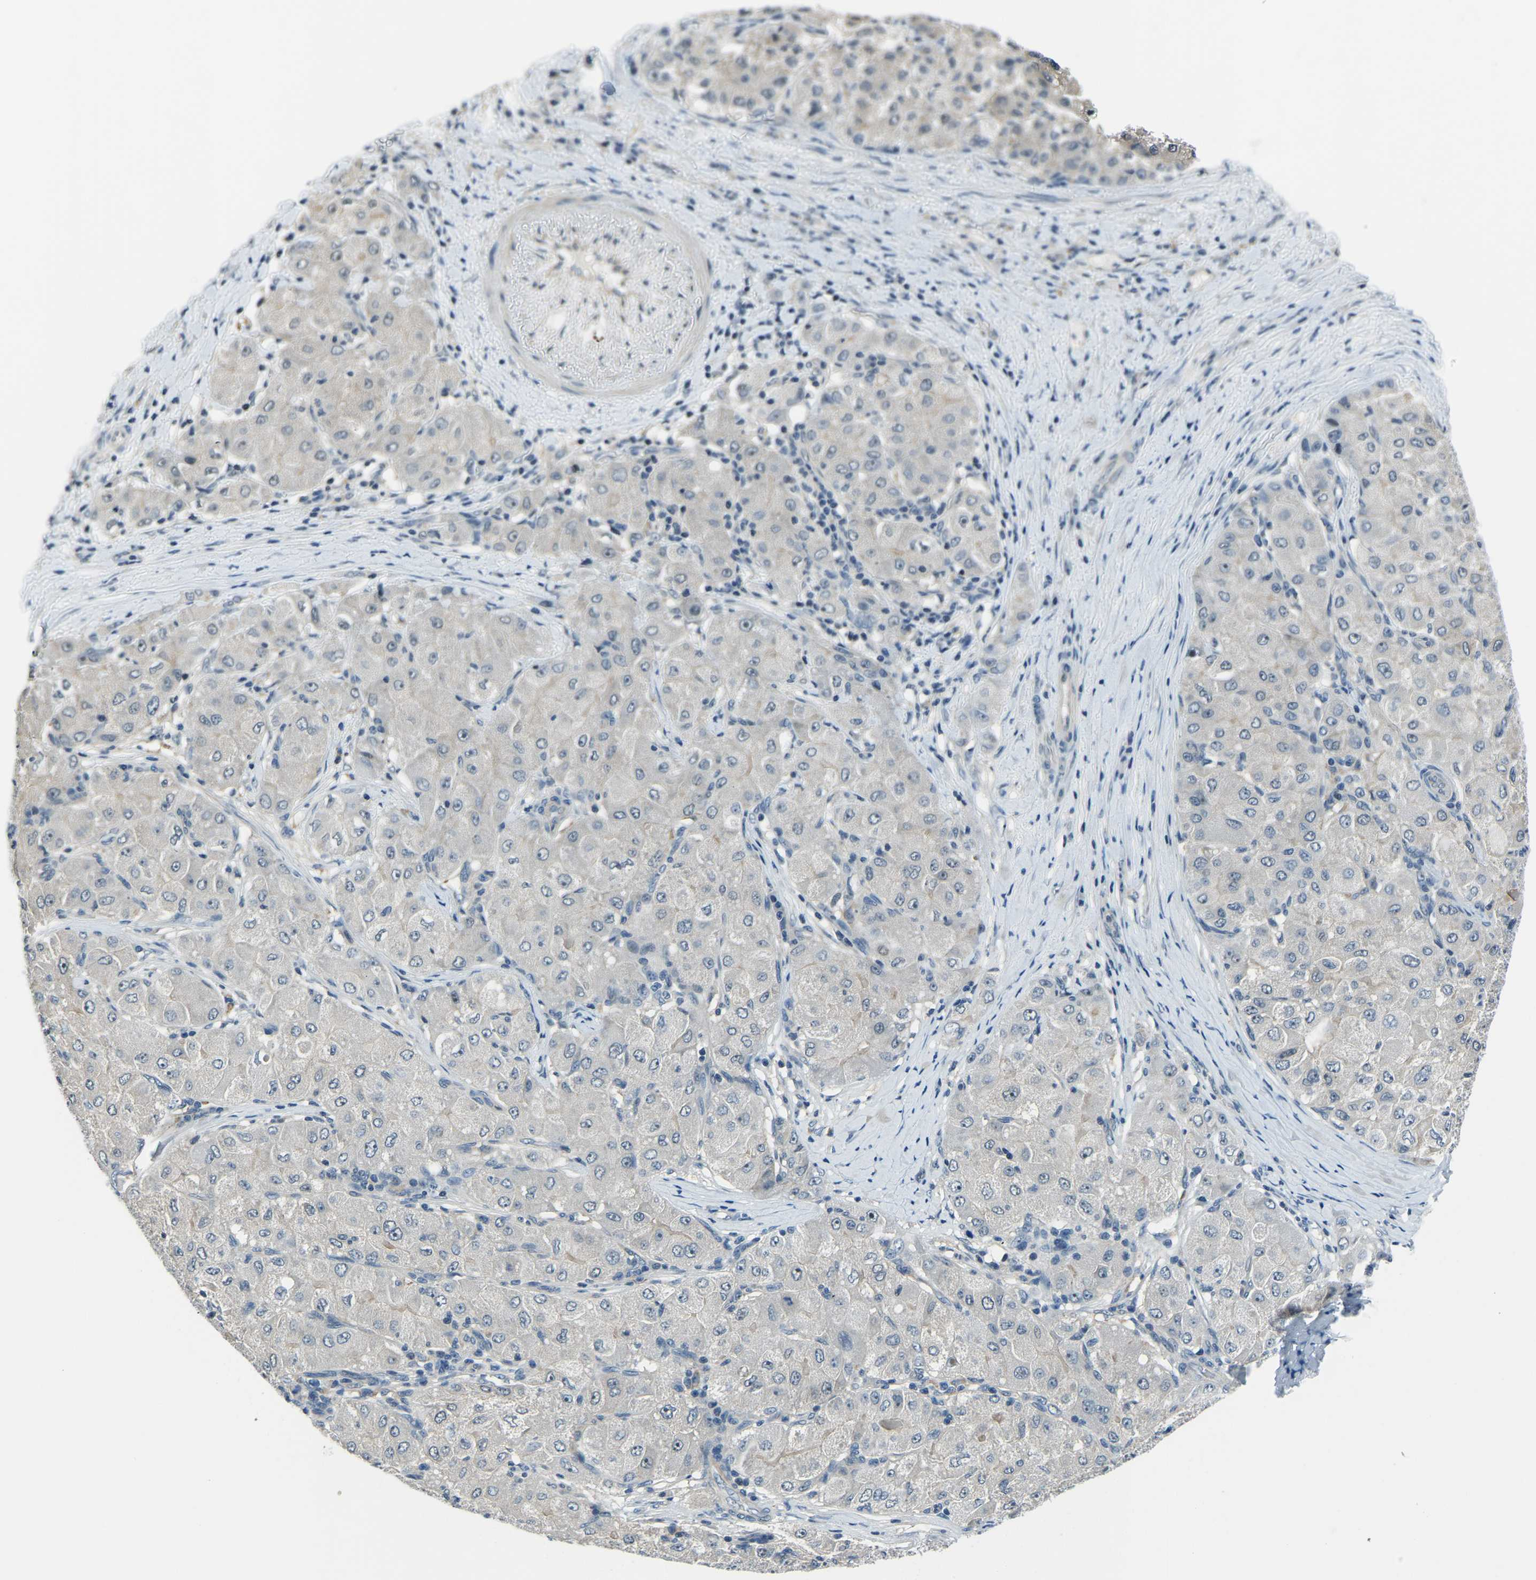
{"staining": {"intensity": "negative", "quantity": "none", "location": "none"}, "tissue": "liver cancer", "cell_type": "Tumor cells", "image_type": "cancer", "snomed": [{"axis": "morphology", "description": "Carcinoma, Hepatocellular, NOS"}, {"axis": "topography", "description": "Liver"}], "caption": "Tumor cells show no significant protein staining in liver hepatocellular carcinoma.", "gene": "RRP1", "patient": {"sex": "male", "age": 80}}